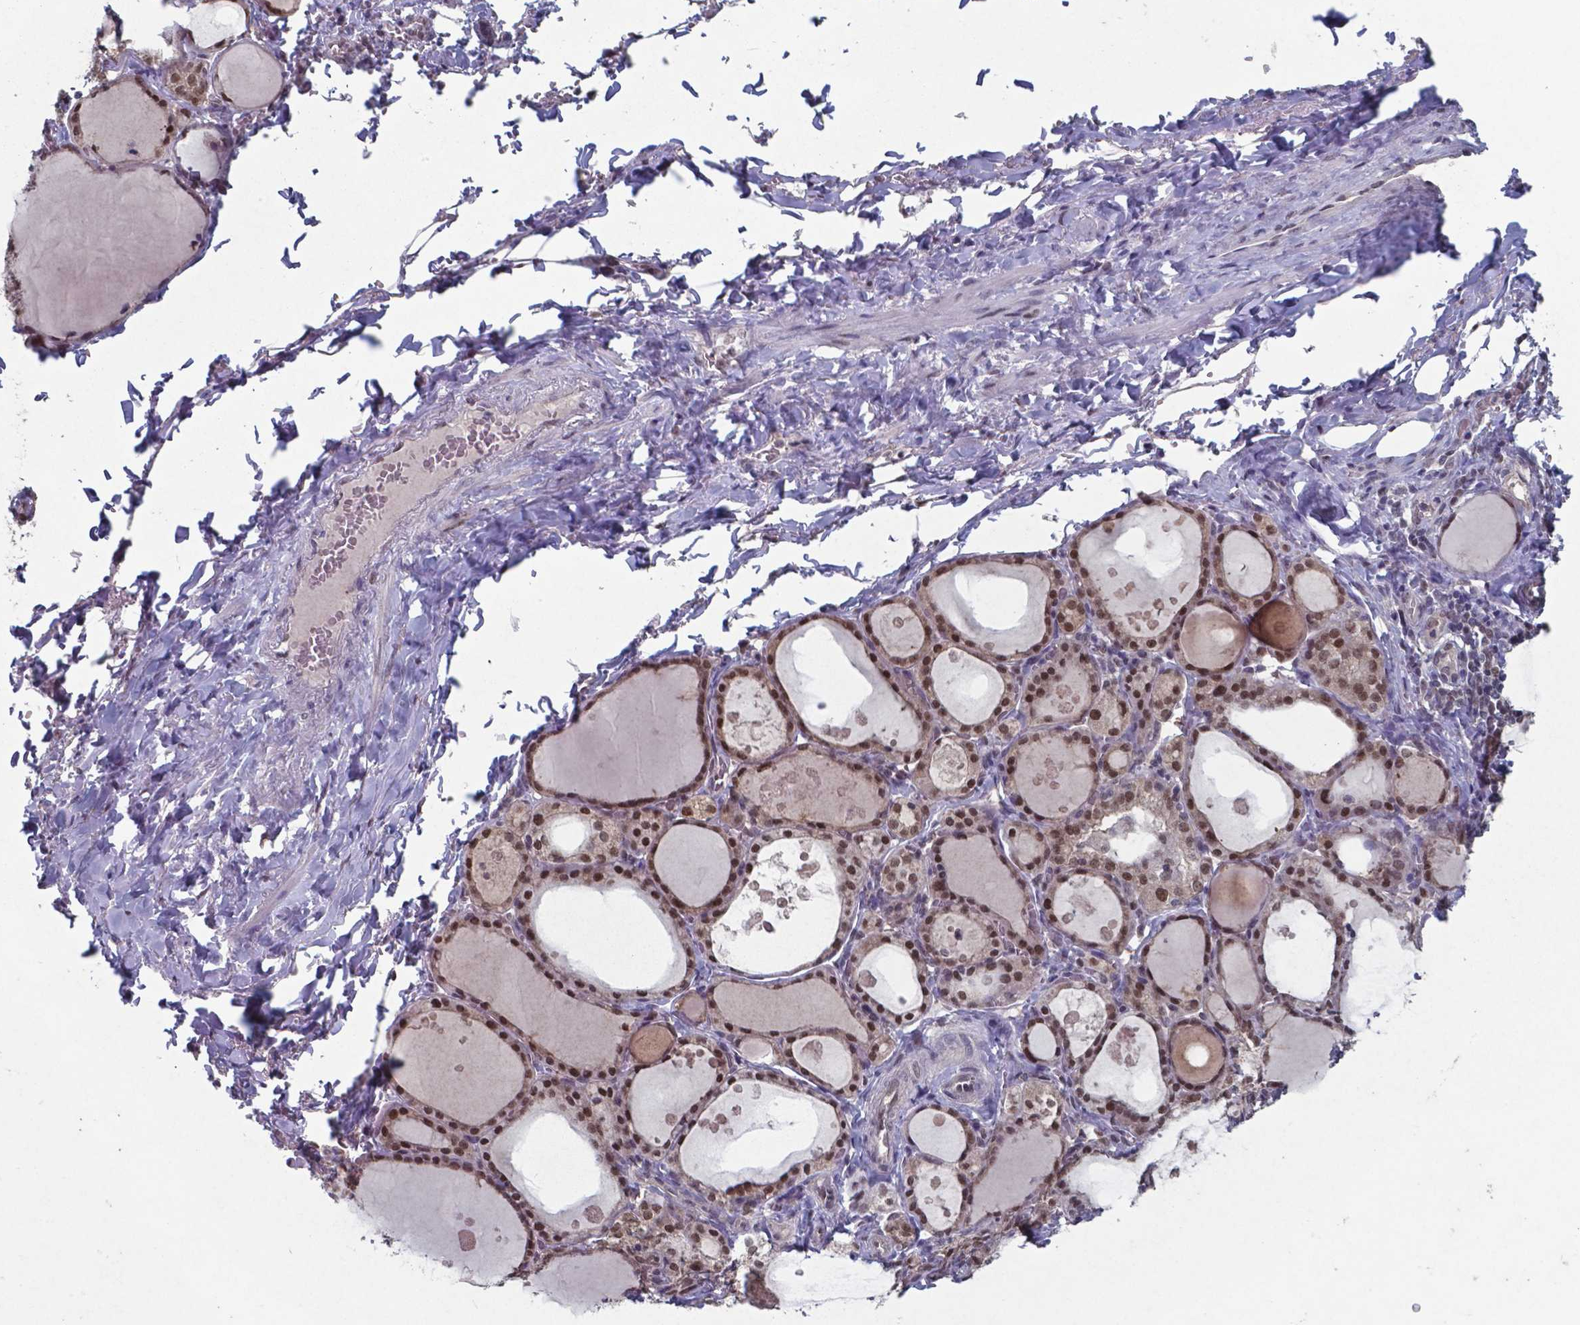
{"staining": {"intensity": "strong", "quantity": ">75%", "location": "nuclear"}, "tissue": "thyroid gland", "cell_type": "Glandular cells", "image_type": "normal", "snomed": [{"axis": "morphology", "description": "Normal tissue, NOS"}, {"axis": "topography", "description": "Thyroid gland"}], "caption": "Brown immunohistochemical staining in normal thyroid gland demonstrates strong nuclear expression in about >75% of glandular cells.", "gene": "UBA1", "patient": {"sex": "male", "age": 68}}